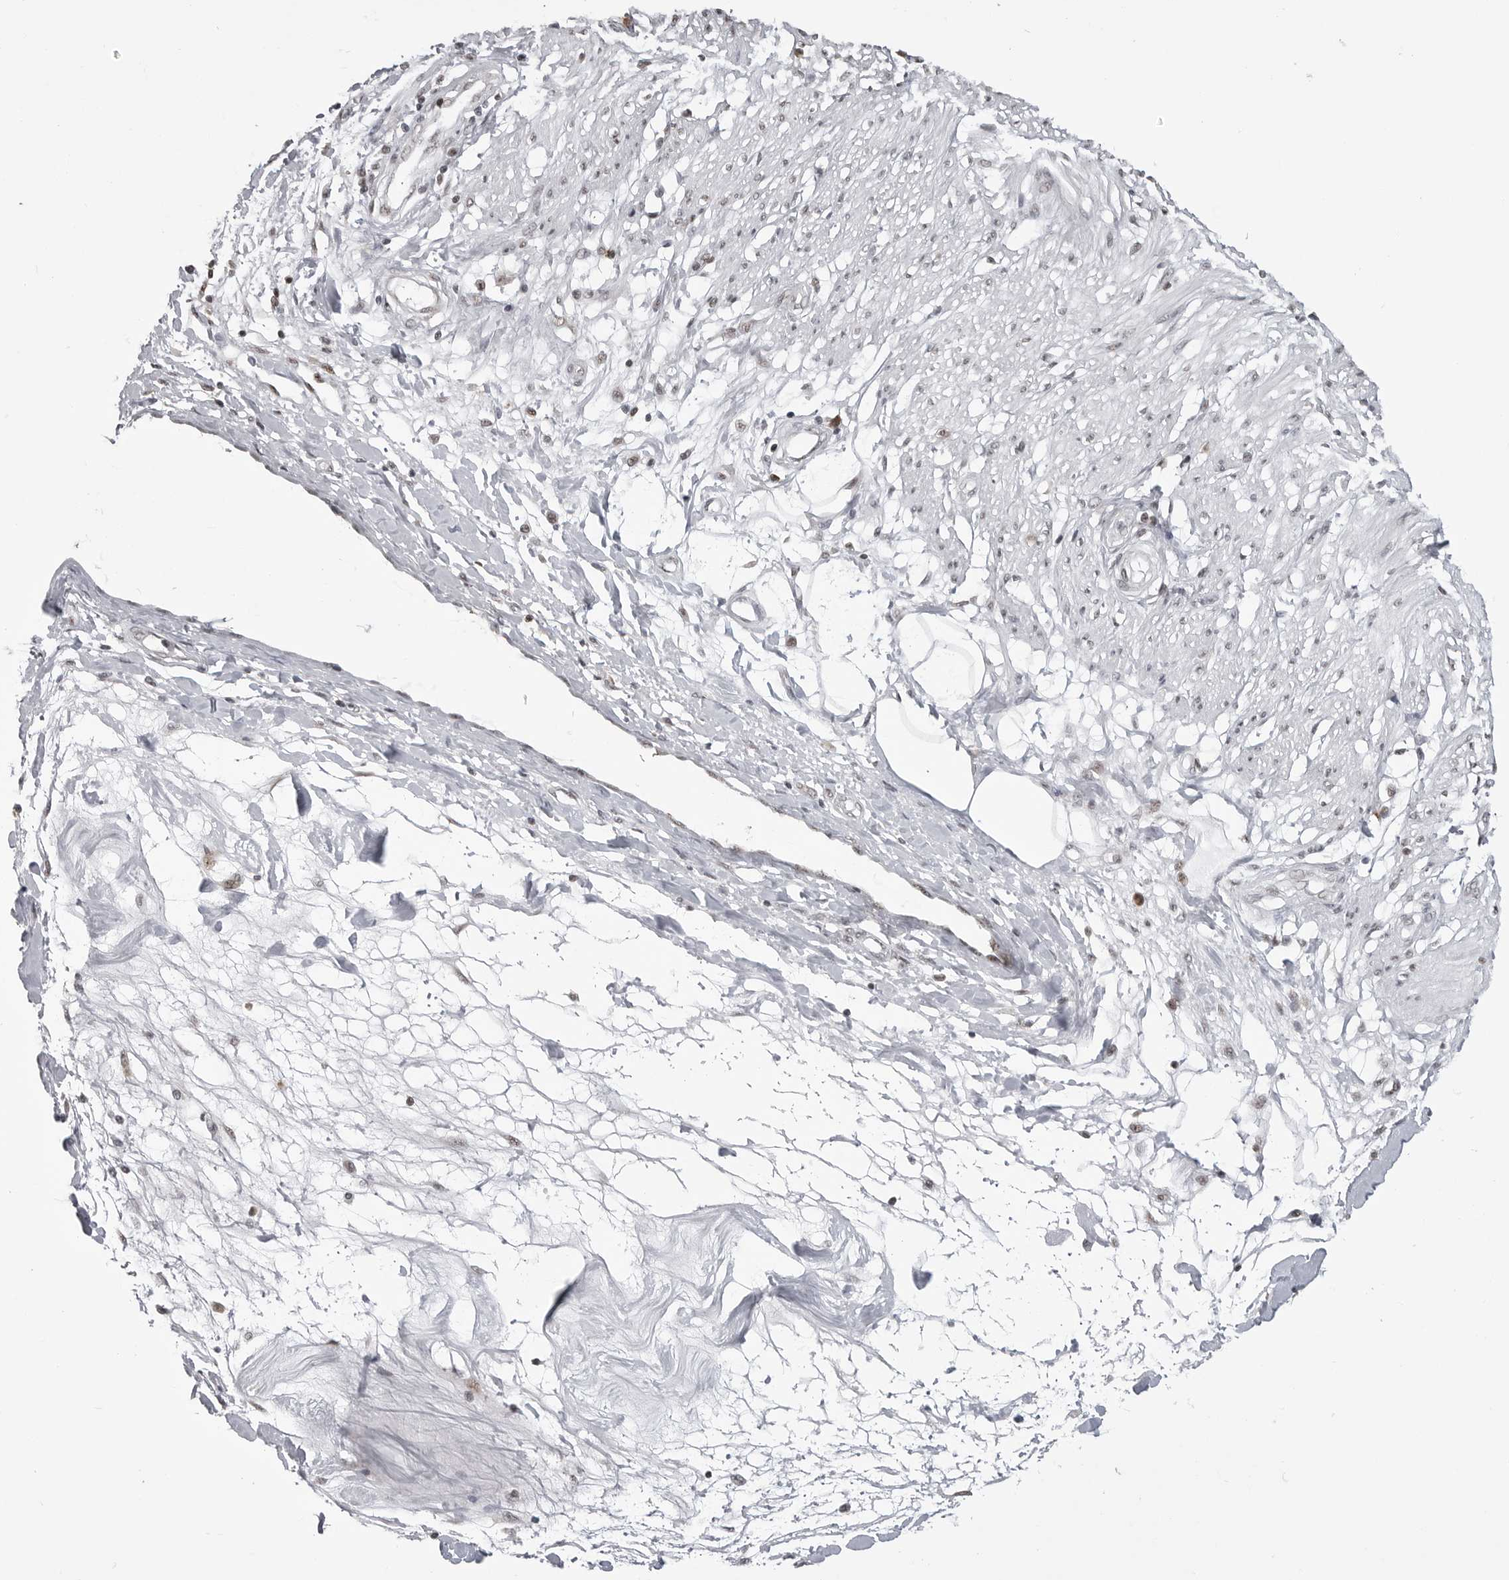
{"staining": {"intensity": "weak", "quantity": "<25%", "location": "nuclear"}, "tissue": "smooth muscle", "cell_type": "Smooth muscle cells", "image_type": "normal", "snomed": [{"axis": "morphology", "description": "Normal tissue, NOS"}, {"axis": "morphology", "description": "Adenocarcinoma, NOS"}, {"axis": "topography", "description": "Smooth muscle"}, {"axis": "topography", "description": "Colon"}], "caption": "A photomicrograph of human smooth muscle is negative for staining in smooth muscle cells. (Stains: DAB (3,3'-diaminobenzidine) immunohistochemistry (IHC) with hematoxylin counter stain, Microscopy: brightfield microscopy at high magnification).", "gene": "WRAP53", "patient": {"sex": "male", "age": 14}}